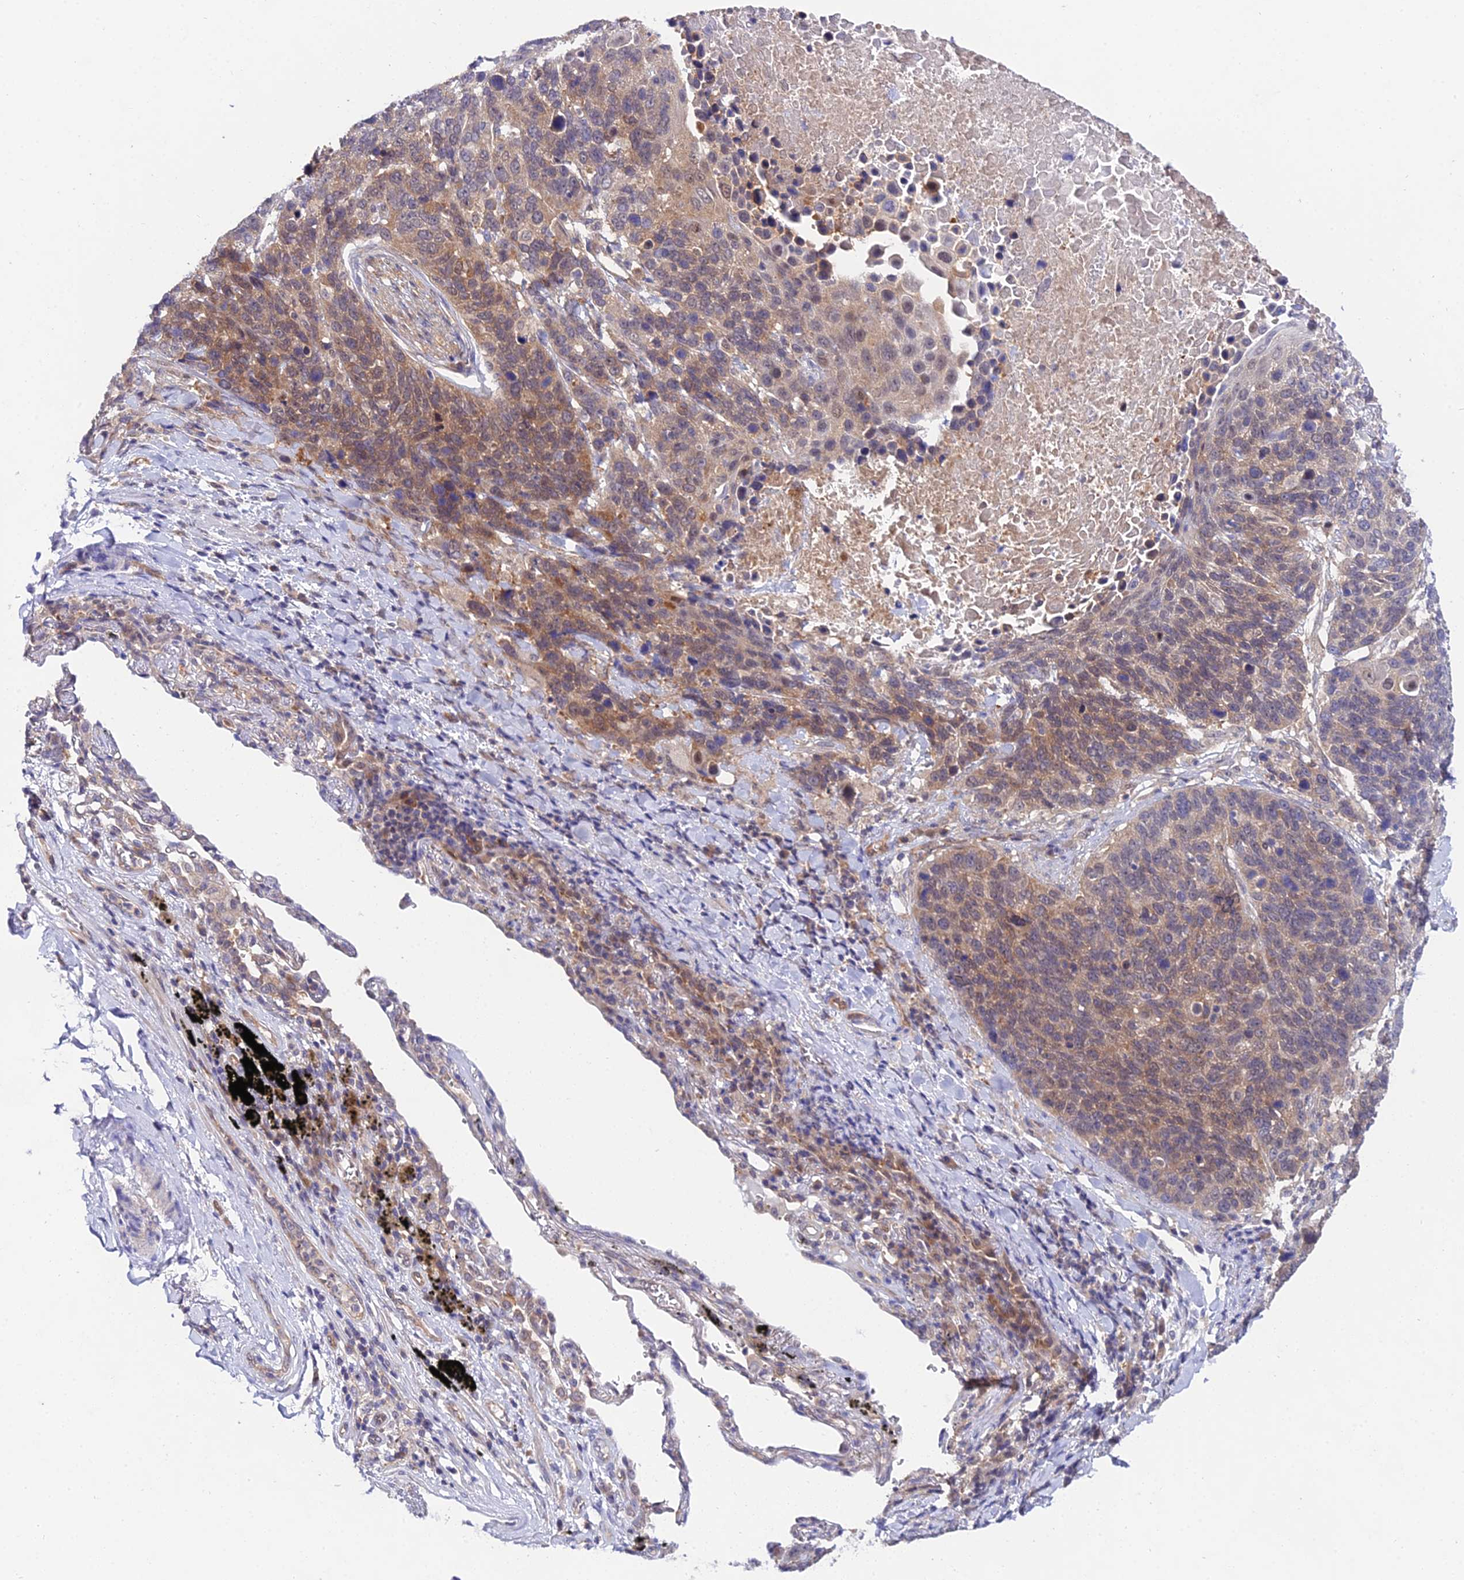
{"staining": {"intensity": "moderate", "quantity": "25%-75%", "location": "cytoplasmic/membranous"}, "tissue": "lung cancer", "cell_type": "Tumor cells", "image_type": "cancer", "snomed": [{"axis": "morphology", "description": "Squamous cell carcinoma, NOS"}, {"axis": "topography", "description": "Lung"}], "caption": "A brown stain labels moderate cytoplasmic/membranous staining of a protein in human squamous cell carcinoma (lung) tumor cells.", "gene": "PPP2R2C", "patient": {"sex": "male", "age": 66}}